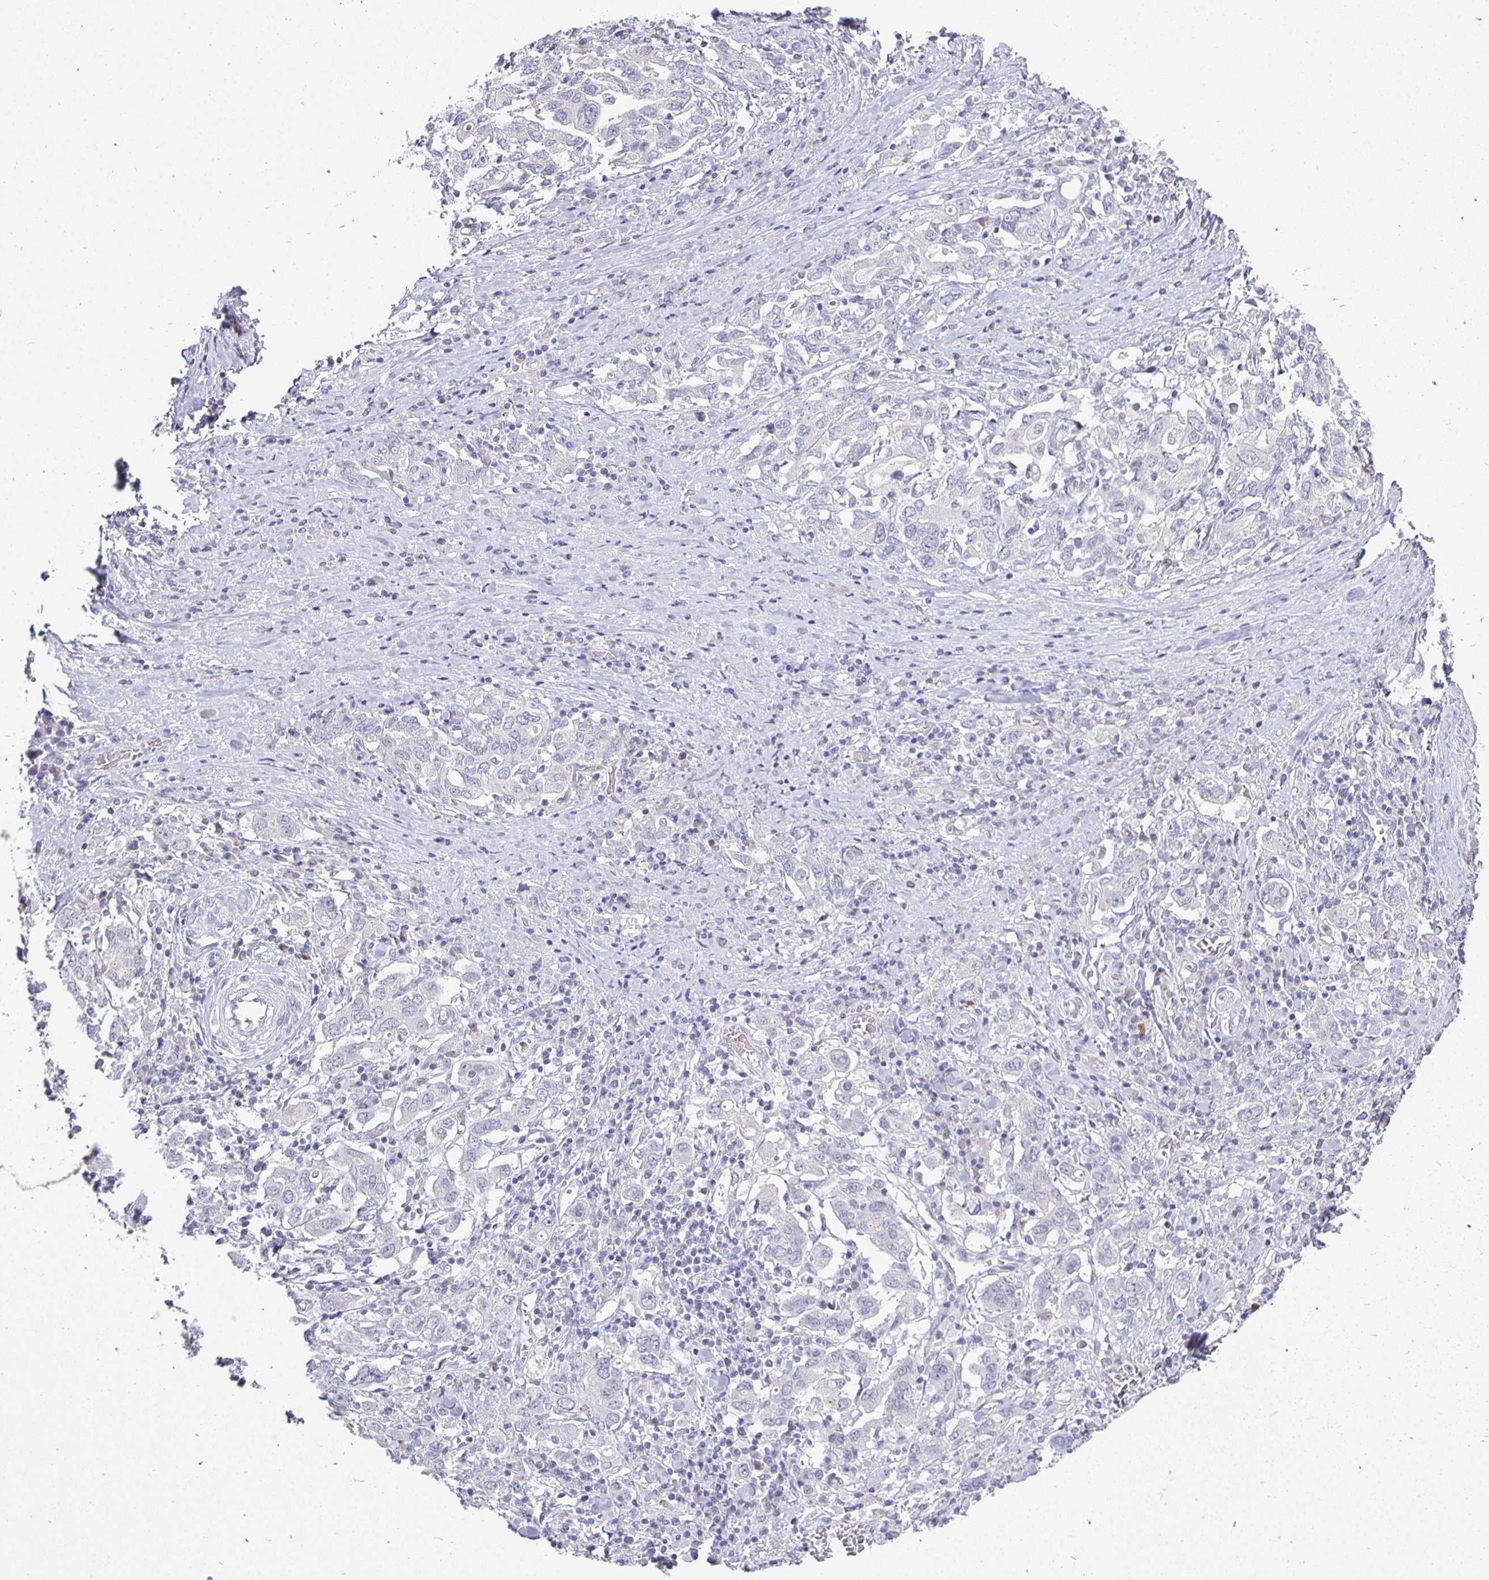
{"staining": {"intensity": "negative", "quantity": "none", "location": "none"}, "tissue": "stomach cancer", "cell_type": "Tumor cells", "image_type": "cancer", "snomed": [{"axis": "morphology", "description": "Adenocarcinoma, NOS"}, {"axis": "topography", "description": "Stomach, upper"}, {"axis": "topography", "description": "Stomach"}], "caption": "Tumor cells are negative for protein expression in human stomach cancer (adenocarcinoma).", "gene": "ERBB2", "patient": {"sex": "male", "age": 62}}